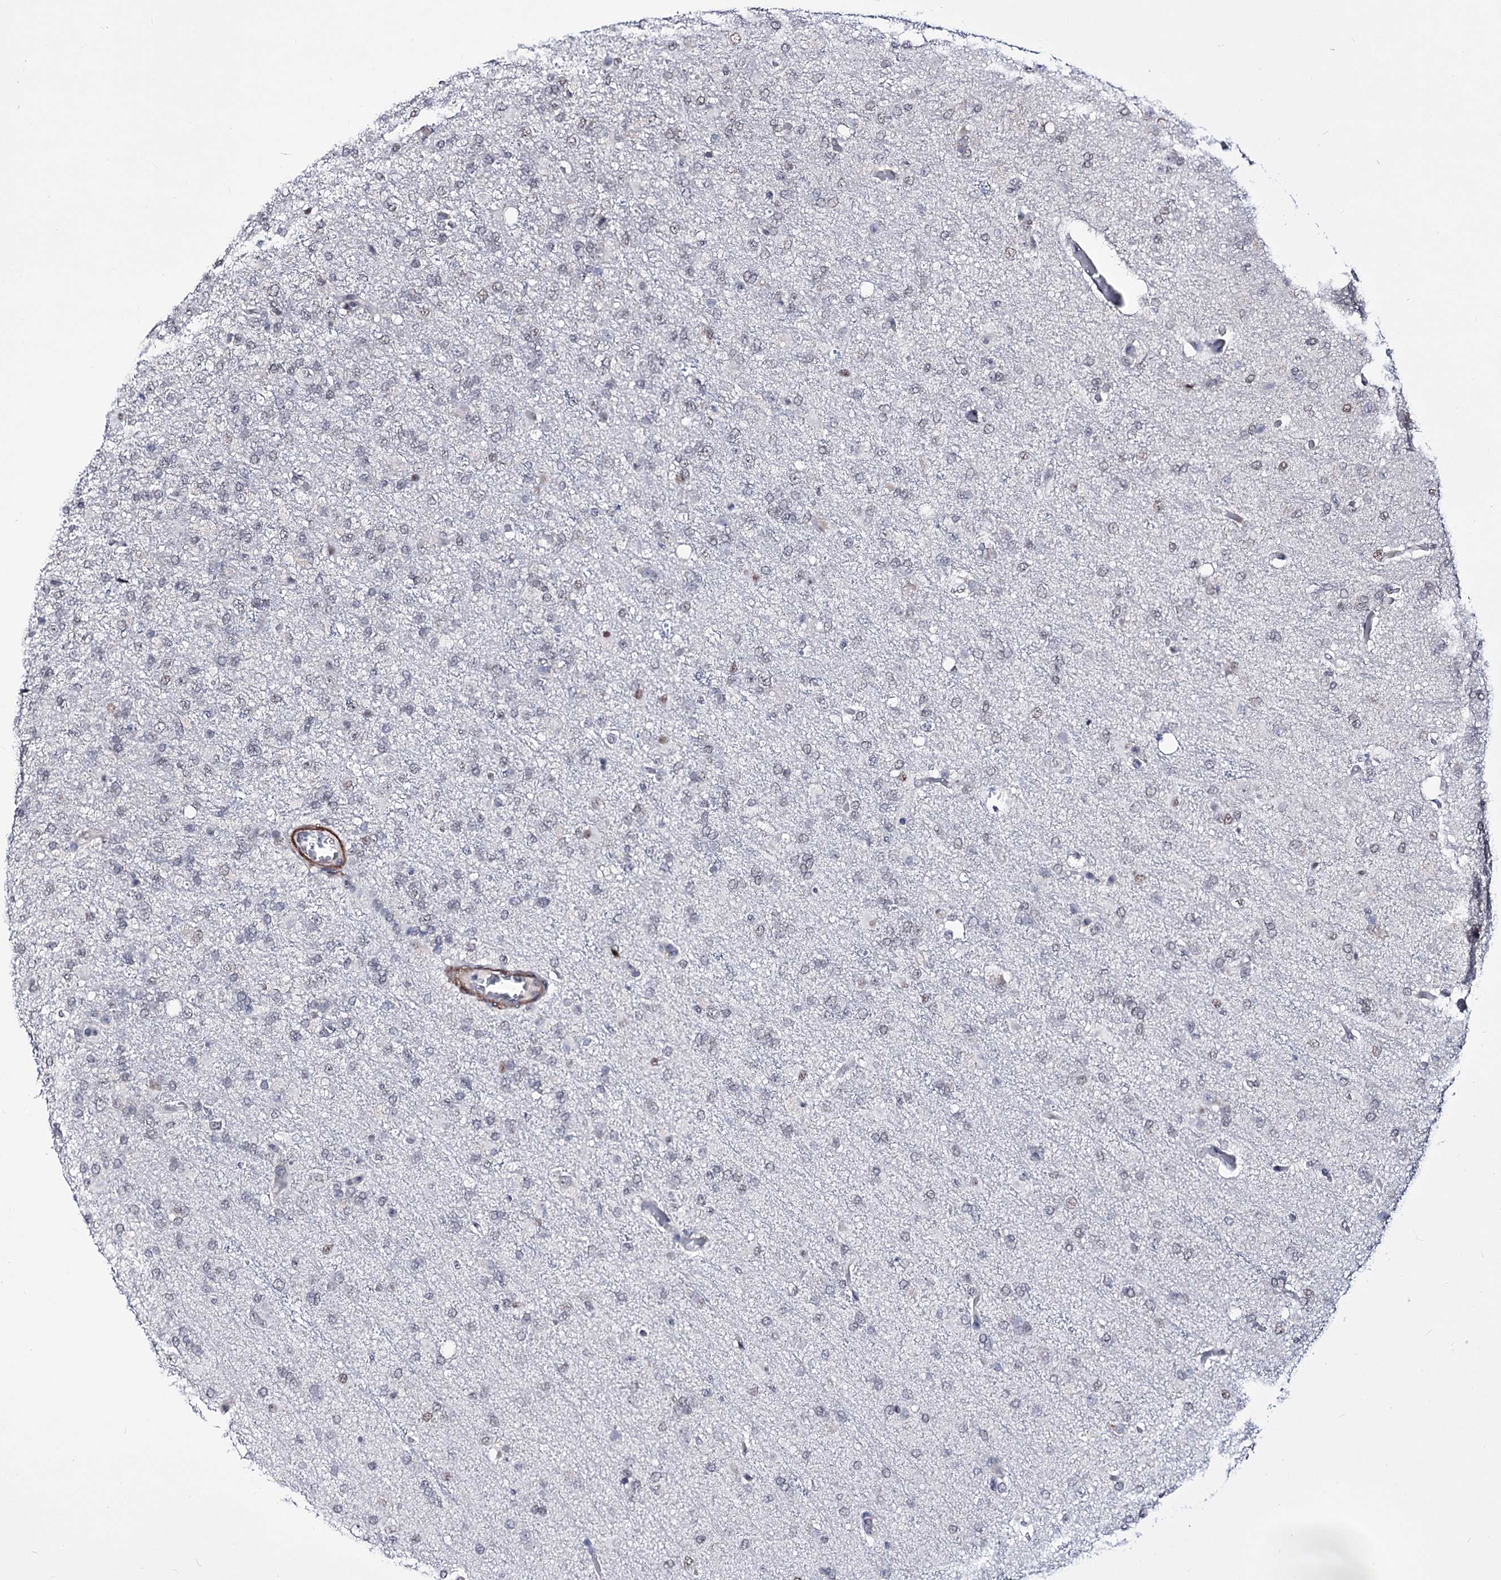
{"staining": {"intensity": "negative", "quantity": "none", "location": "none"}, "tissue": "glioma", "cell_type": "Tumor cells", "image_type": "cancer", "snomed": [{"axis": "morphology", "description": "Glioma, malignant, High grade"}, {"axis": "topography", "description": "Brain"}], "caption": "A micrograph of human glioma is negative for staining in tumor cells. (Stains: DAB (3,3'-diaminobenzidine) immunohistochemistry with hematoxylin counter stain, Microscopy: brightfield microscopy at high magnification).", "gene": "PPRC1", "patient": {"sex": "female", "age": 74}}